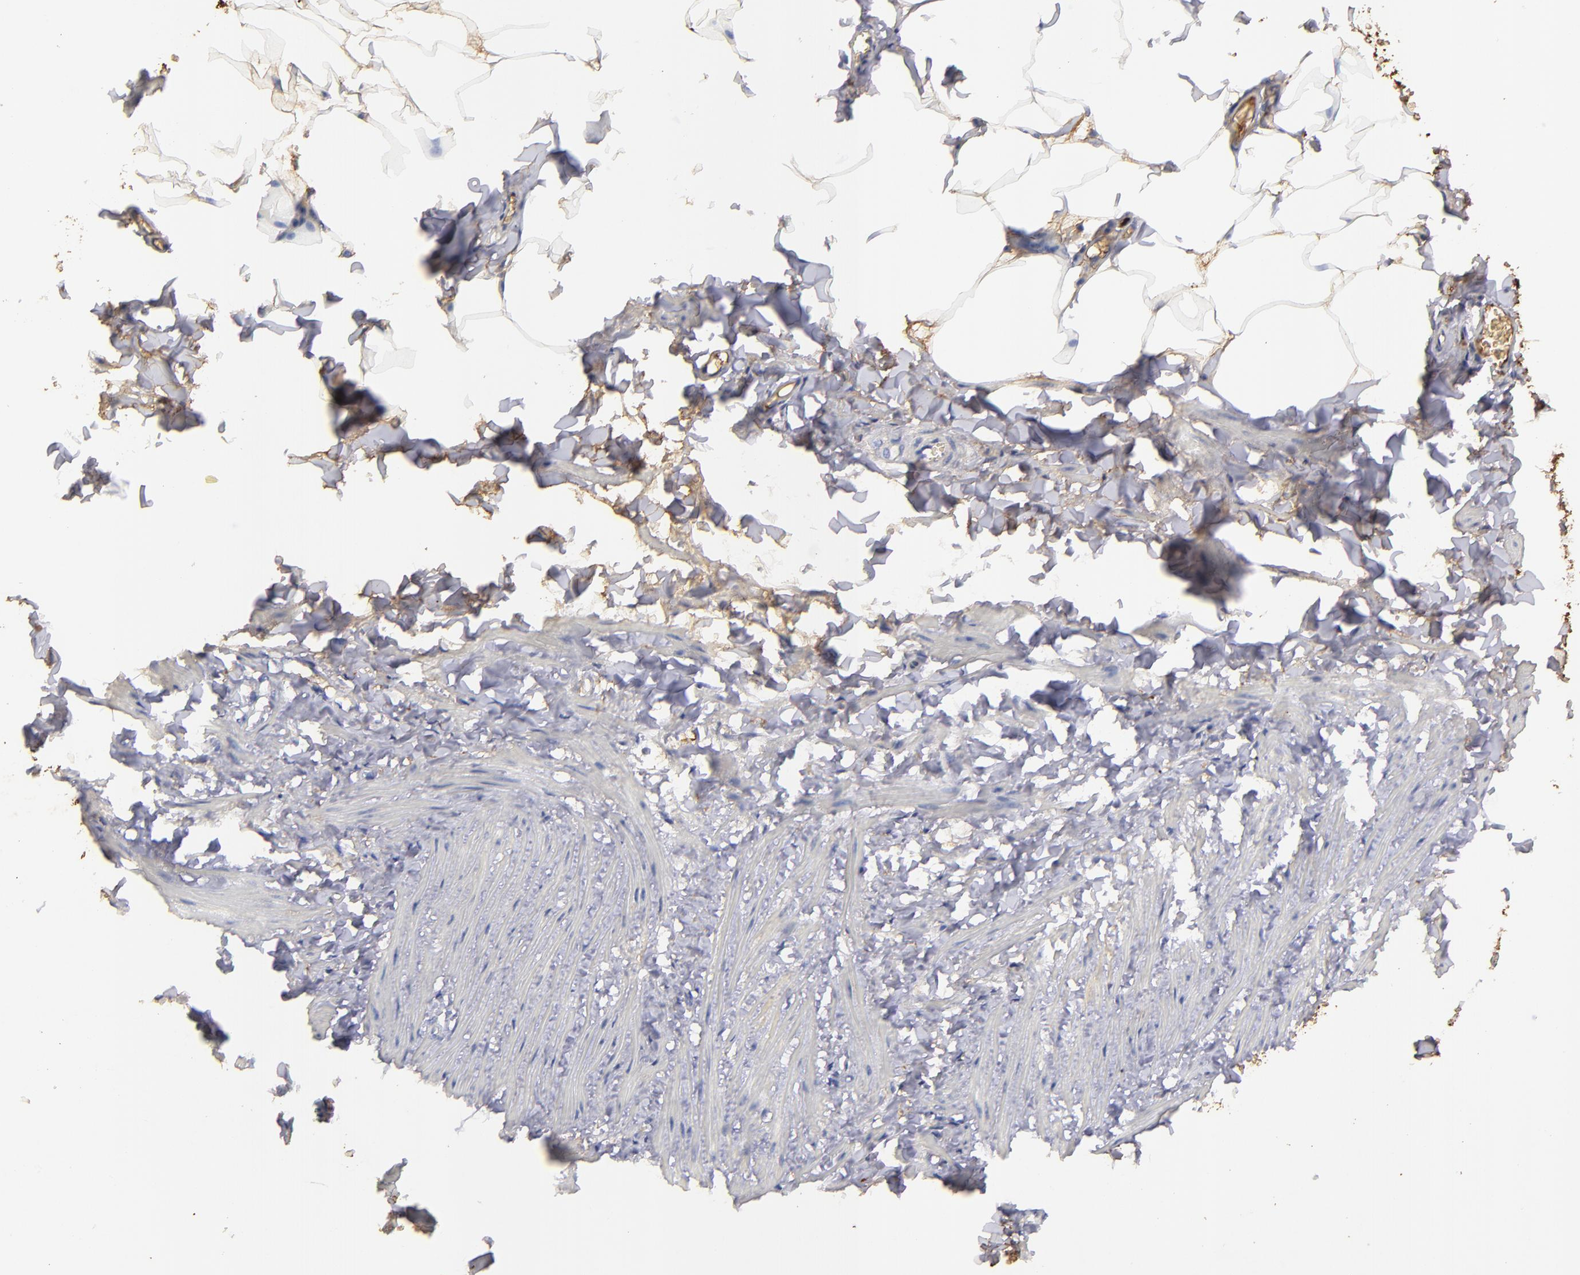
{"staining": {"intensity": "moderate", "quantity": ">75%", "location": "cytoplasmic/membranous"}, "tissue": "adipose tissue", "cell_type": "Adipocytes", "image_type": "normal", "snomed": [{"axis": "morphology", "description": "Normal tissue, NOS"}, {"axis": "topography", "description": "Vascular tissue"}], "caption": "This image displays normal adipose tissue stained with immunohistochemistry to label a protein in brown. The cytoplasmic/membranous of adipocytes show moderate positivity for the protein. Nuclei are counter-stained blue.", "gene": "FGB", "patient": {"sex": "male", "age": 41}}